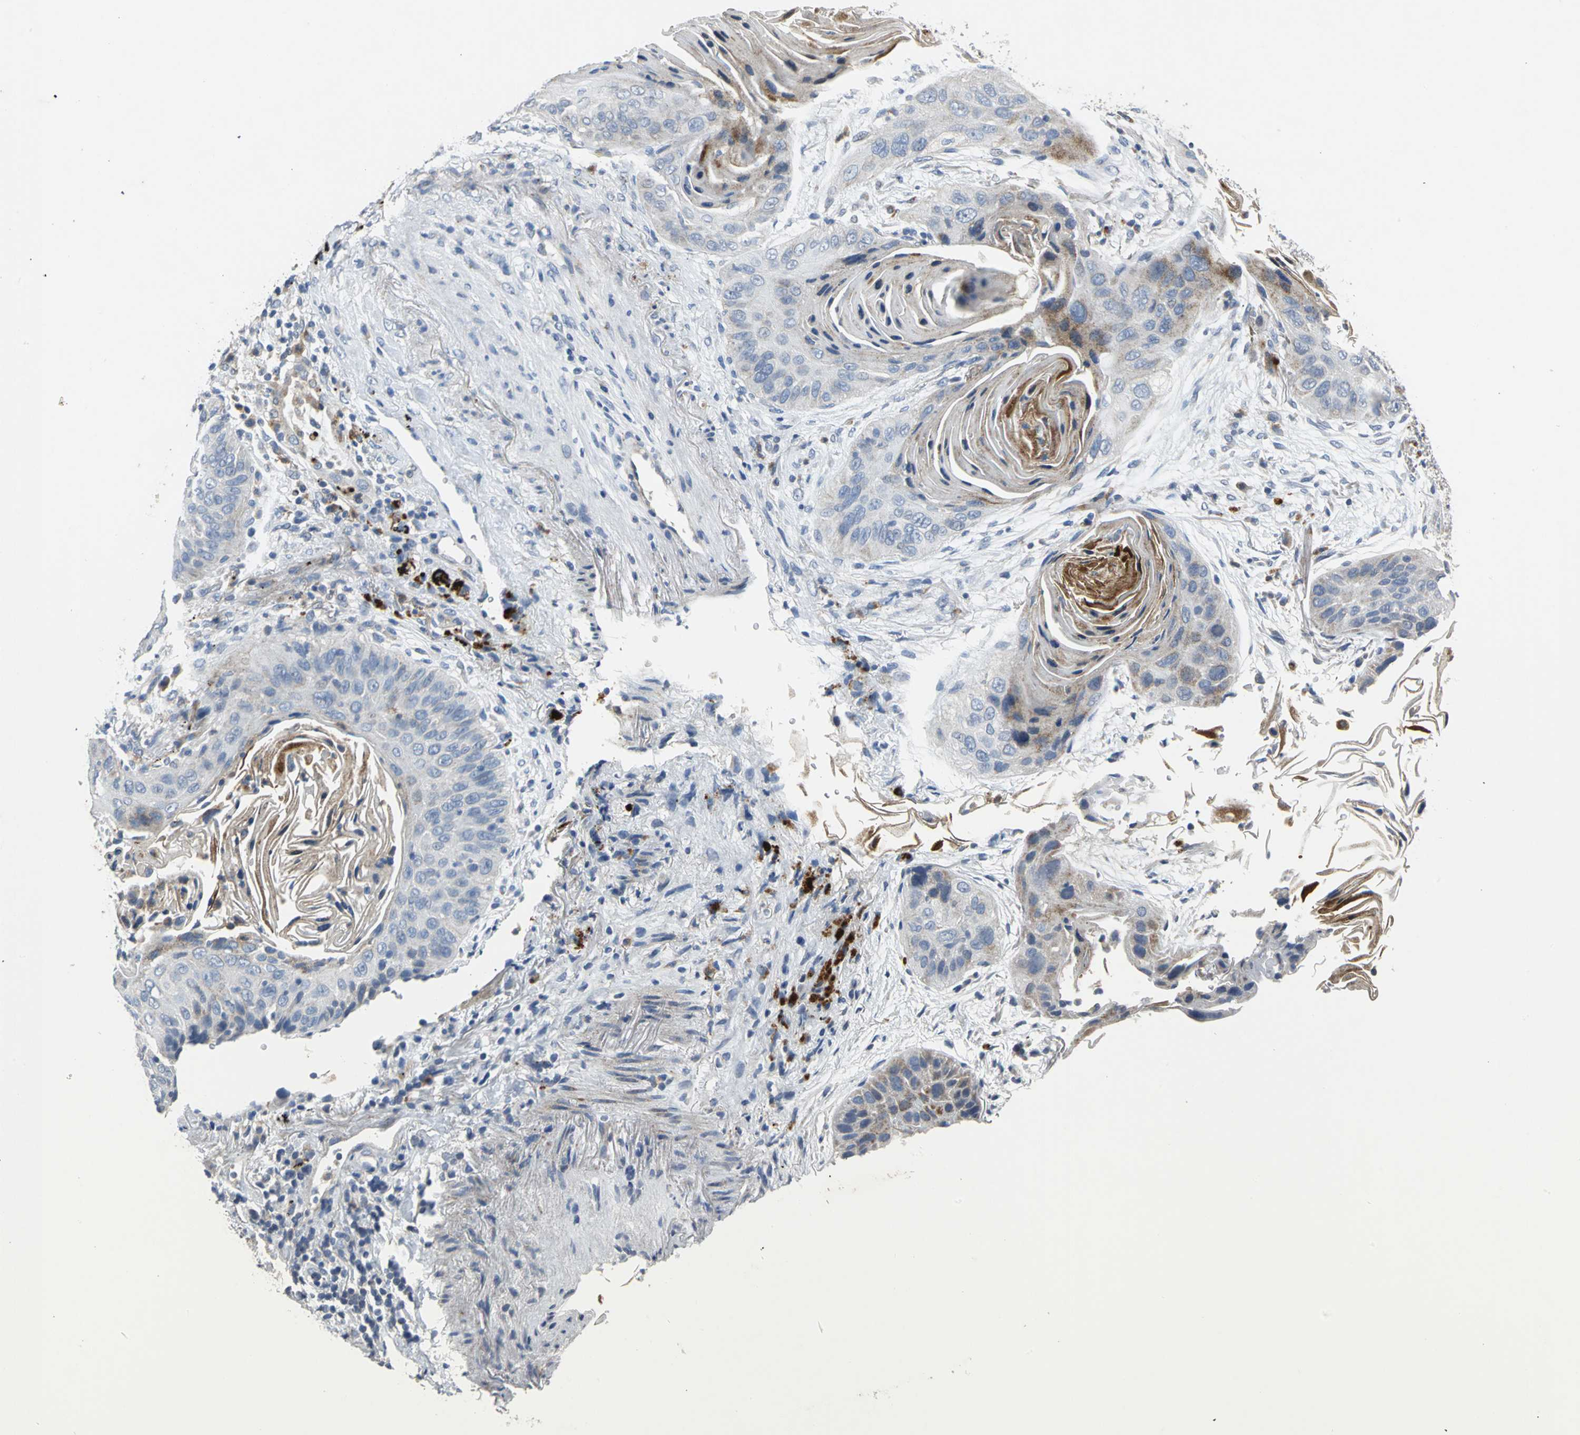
{"staining": {"intensity": "moderate", "quantity": "<25%", "location": "cytoplasmic/membranous"}, "tissue": "lung cancer", "cell_type": "Tumor cells", "image_type": "cancer", "snomed": [{"axis": "morphology", "description": "Squamous cell carcinoma, NOS"}, {"axis": "topography", "description": "Lung"}], "caption": "Squamous cell carcinoma (lung) stained with a brown dye shows moderate cytoplasmic/membranous positive expression in approximately <25% of tumor cells.", "gene": "SPPL2B", "patient": {"sex": "female", "age": 67}}